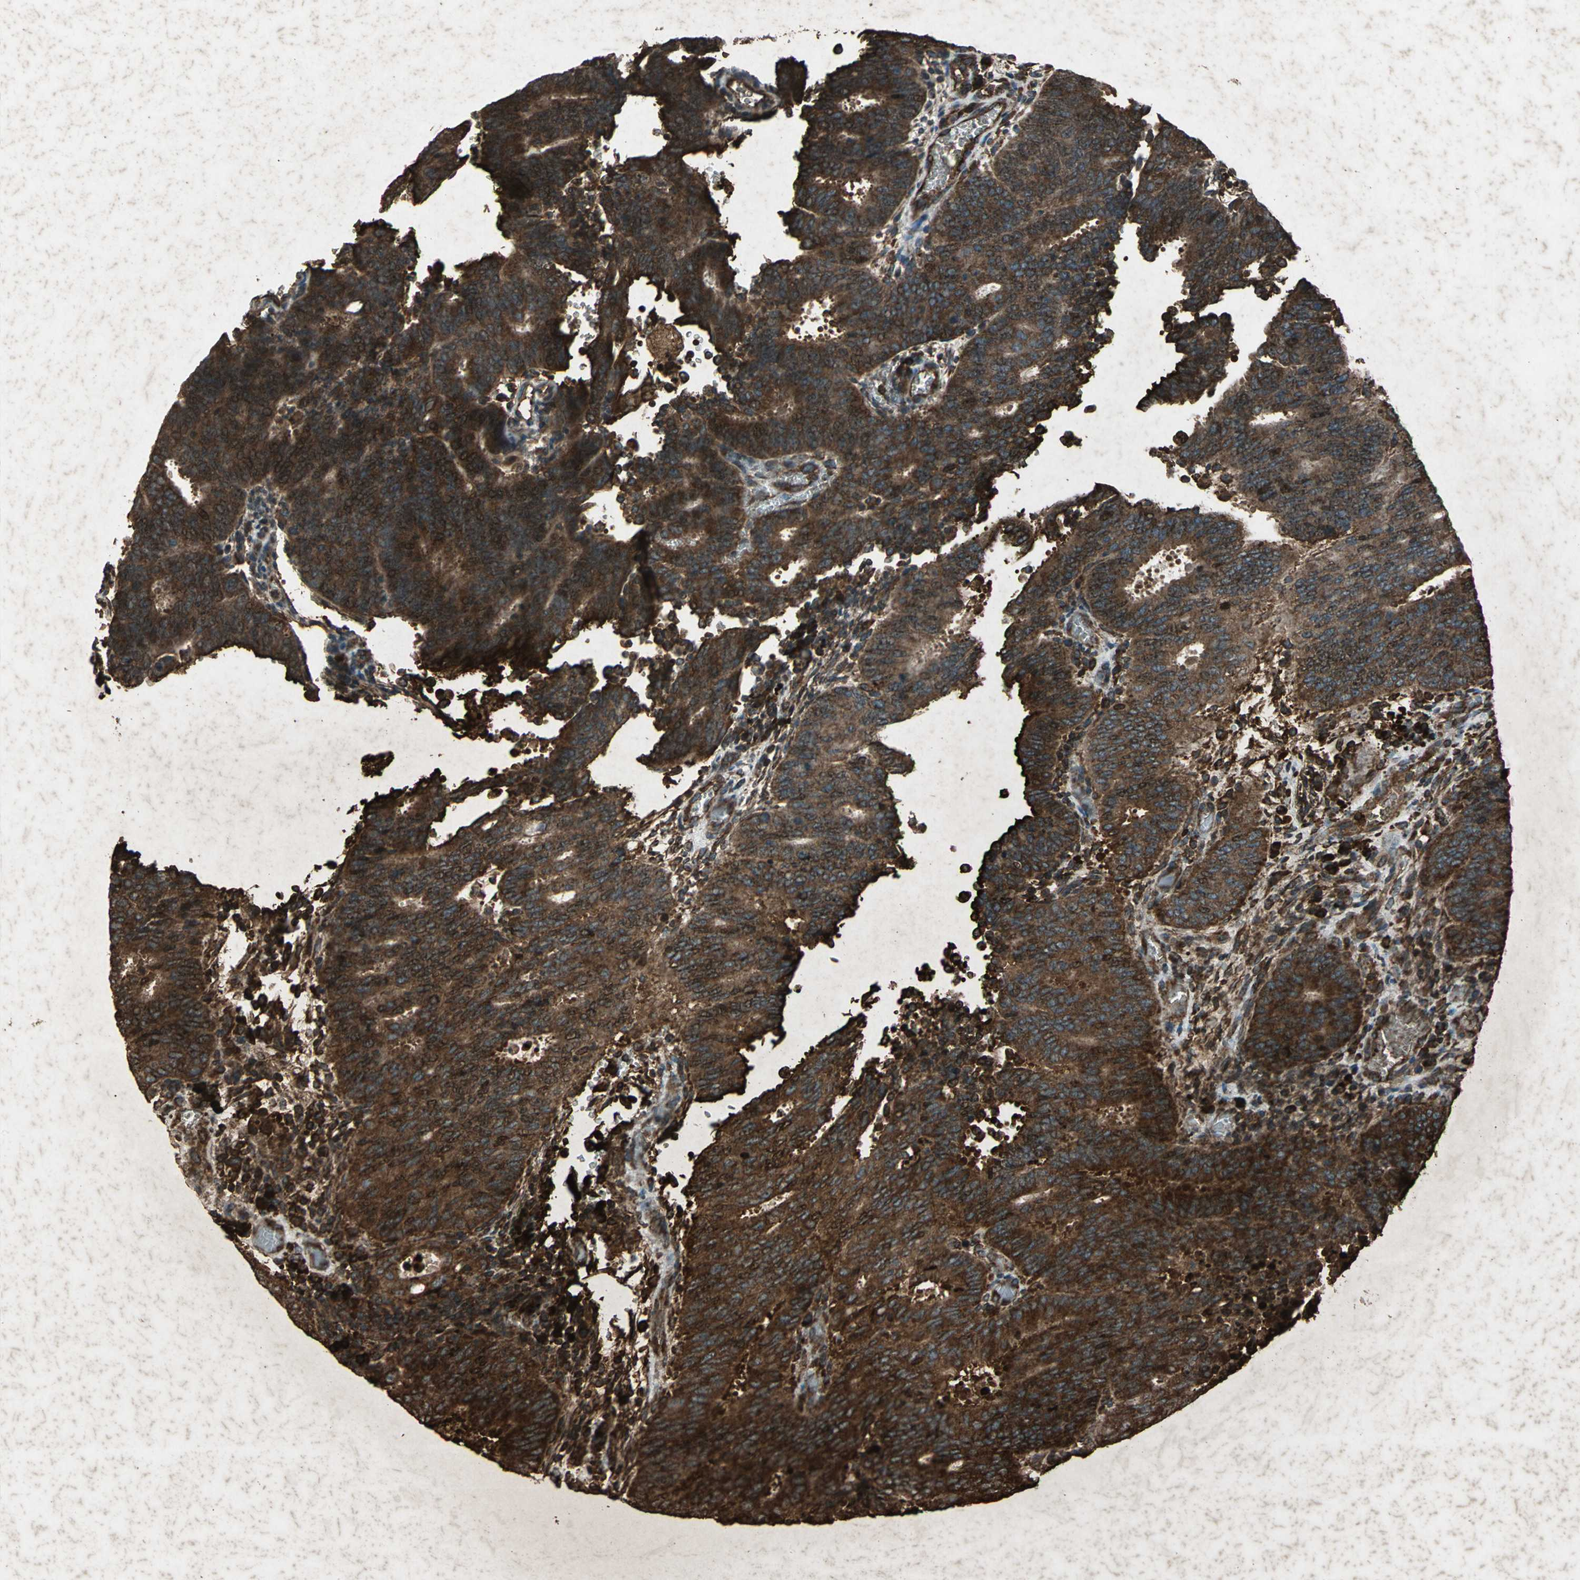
{"staining": {"intensity": "strong", "quantity": ">75%", "location": "cytoplasmic/membranous,nuclear"}, "tissue": "cervical cancer", "cell_type": "Tumor cells", "image_type": "cancer", "snomed": [{"axis": "morphology", "description": "Adenocarcinoma, NOS"}, {"axis": "topography", "description": "Cervix"}], "caption": "Immunohistochemistry (DAB) staining of cervical cancer exhibits strong cytoplasmic/membranous and nuclear protein positivity in about >75% of tumor cells.", "gene": "SEPTIN4", "patient": {"sex": "female", "age": 44}}